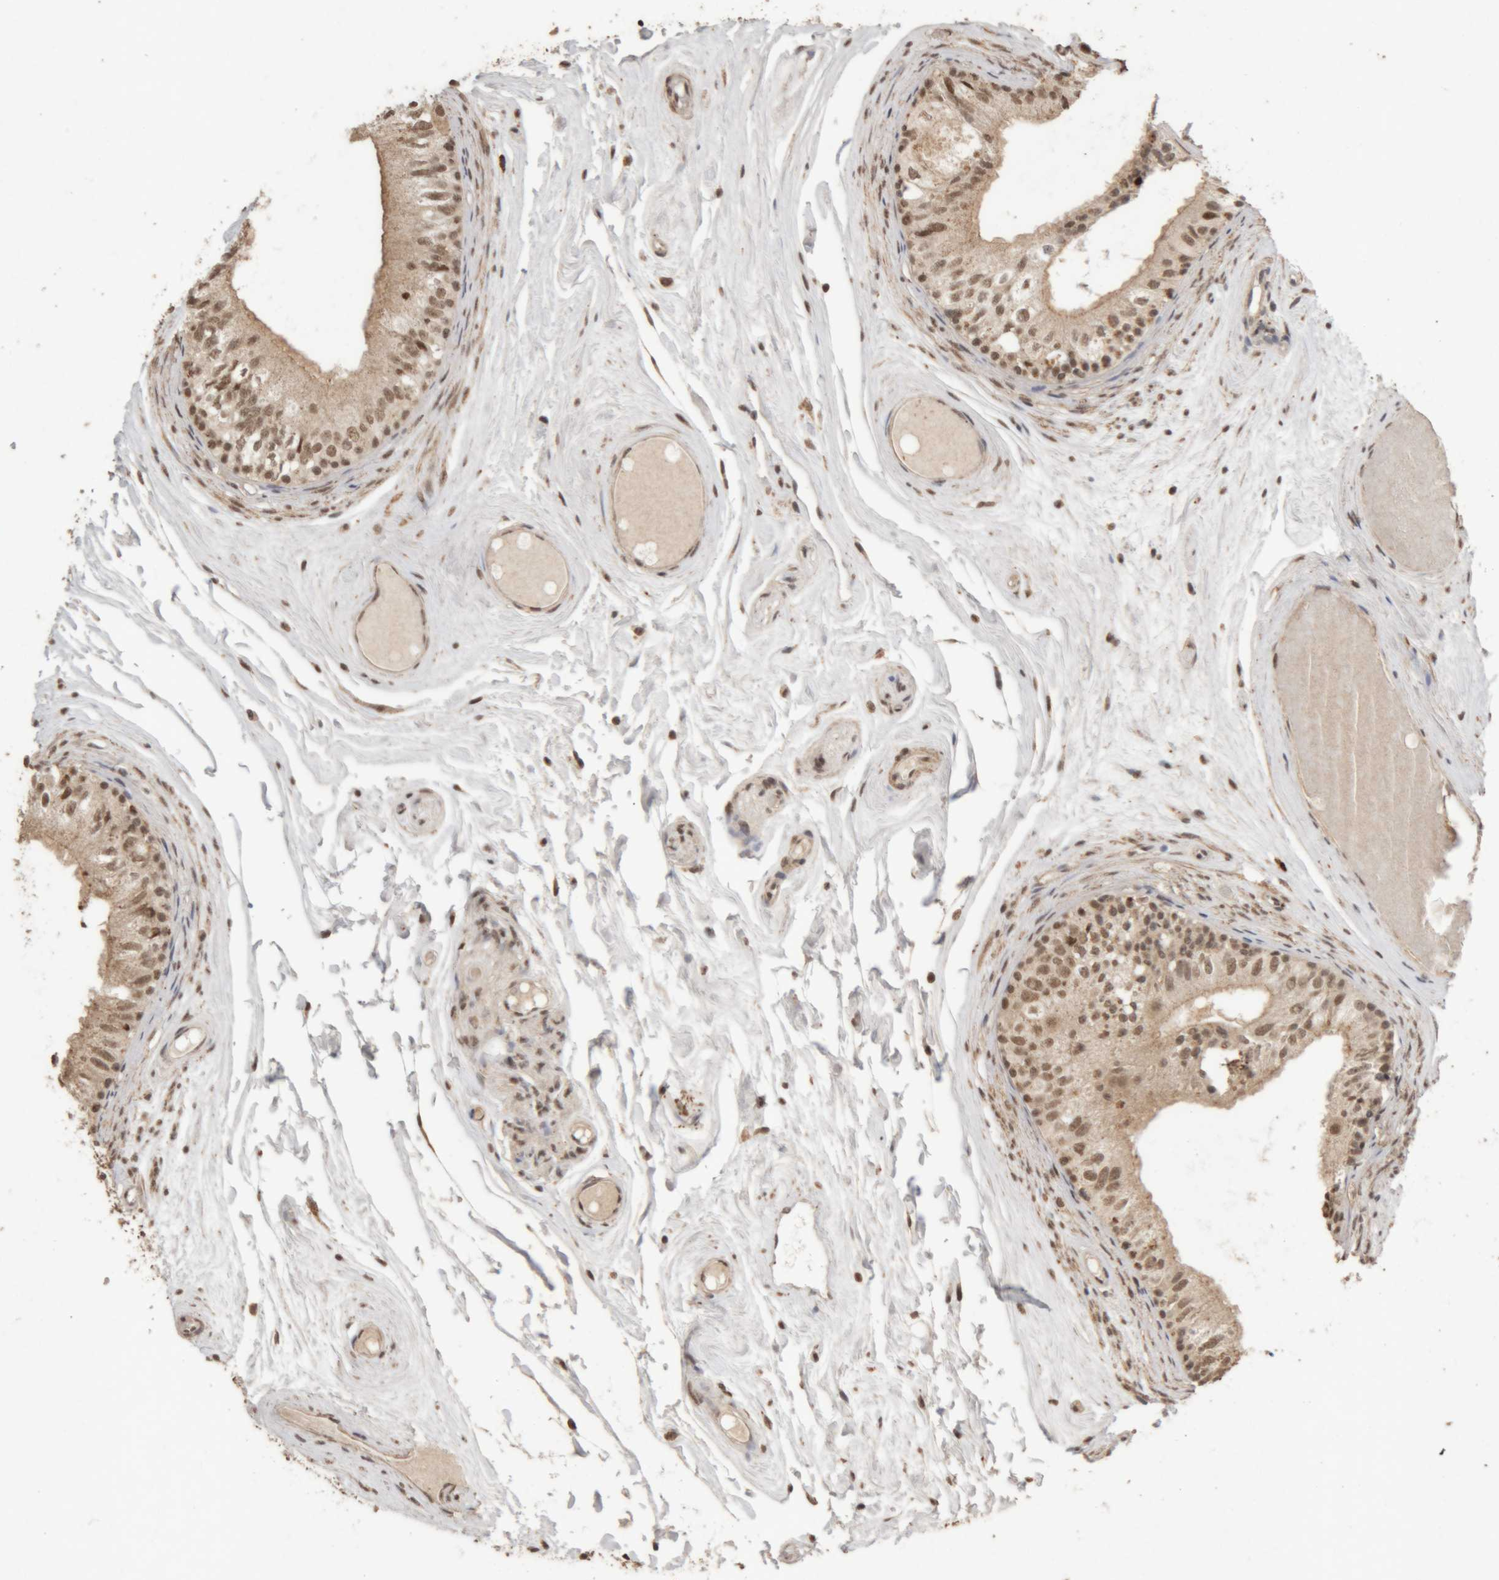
{"staining": {"intensity": "moderate", "quantity": ">75%", "location": "cytoplasmic/membranous,nuclear"}, "tissue": "epididymis", "cell_type": "Glandular cells", "image_type": "normal", "snomed": [{"axis": "morphology", "description": "Normal tissue, NOS"}, {"axis": "topography", "description": "Epididymis"}], "caption": "DAB immunohistochemical staining of unremarkable epididymis shows moderate cytoplasmic/membranous,nuclear protein staining in about >75% of glandular cells. (Stains: DAB (3,3'-diaminobenzidine) in brown, nuclei in blue, Microscopy: brightfield microscopy at high magnification).", "gene": "KEAP1", "patient": {"sex": "male", "age": 79}}